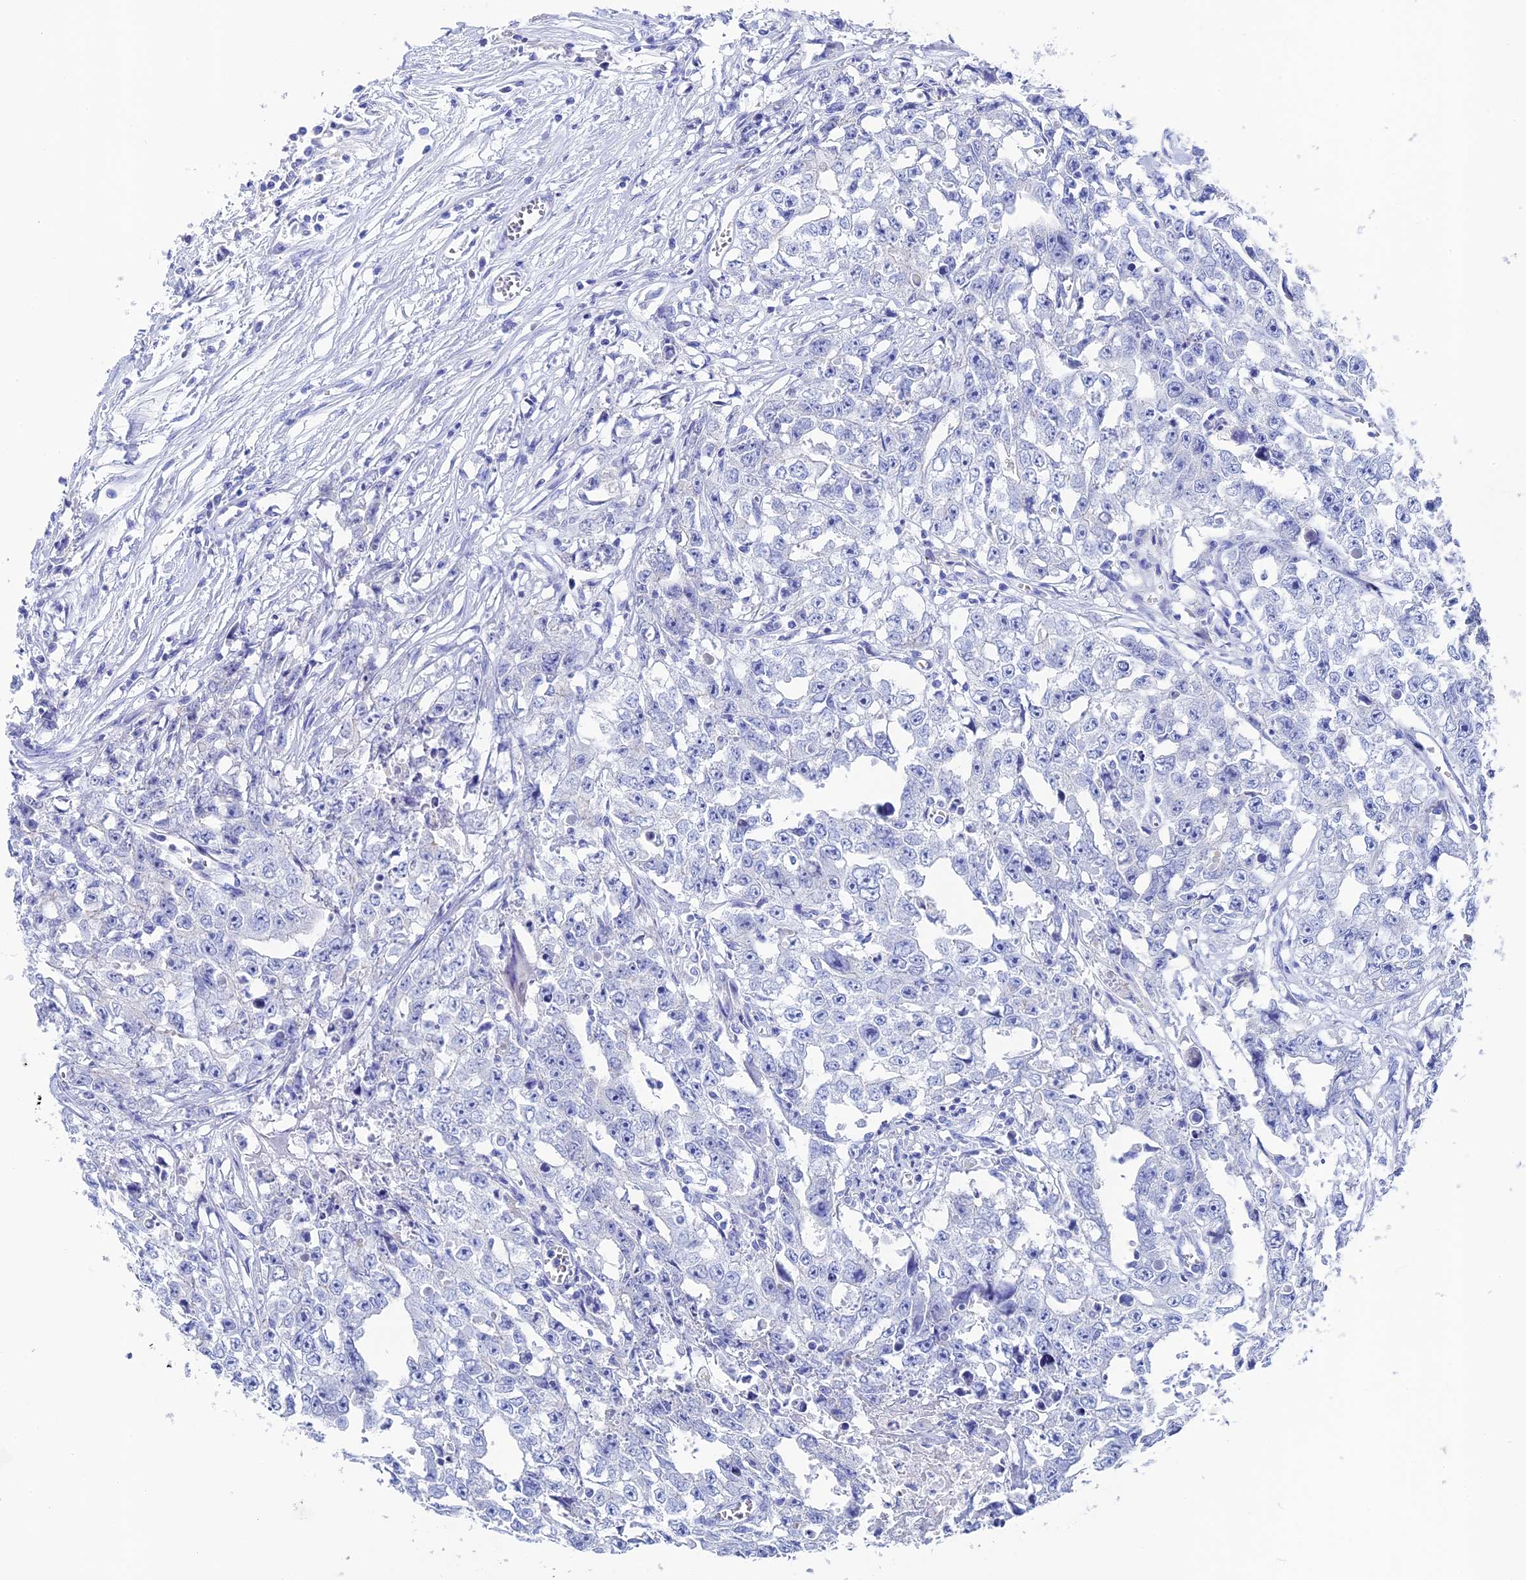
{"staining": {"intensity": "negative", "quantity": "none", "location": "none"}, "tissue": "testis cancer", "cell_type": "Tumor cells", "image_type": "cancer", "snomed": [{"axis": "morphology", "description": "Seminoma, NOS"}, {"axis": "morphology", "description": "Carcinoma, Embryonal, NOS"}, {"axis": "topography", "description": "Testis"}], "caption": "The histopathology image displays no significant staining in tumor cells of testis cancer.", "gene": "UNC119", "patient": {"sex": "male", "age": 43}}